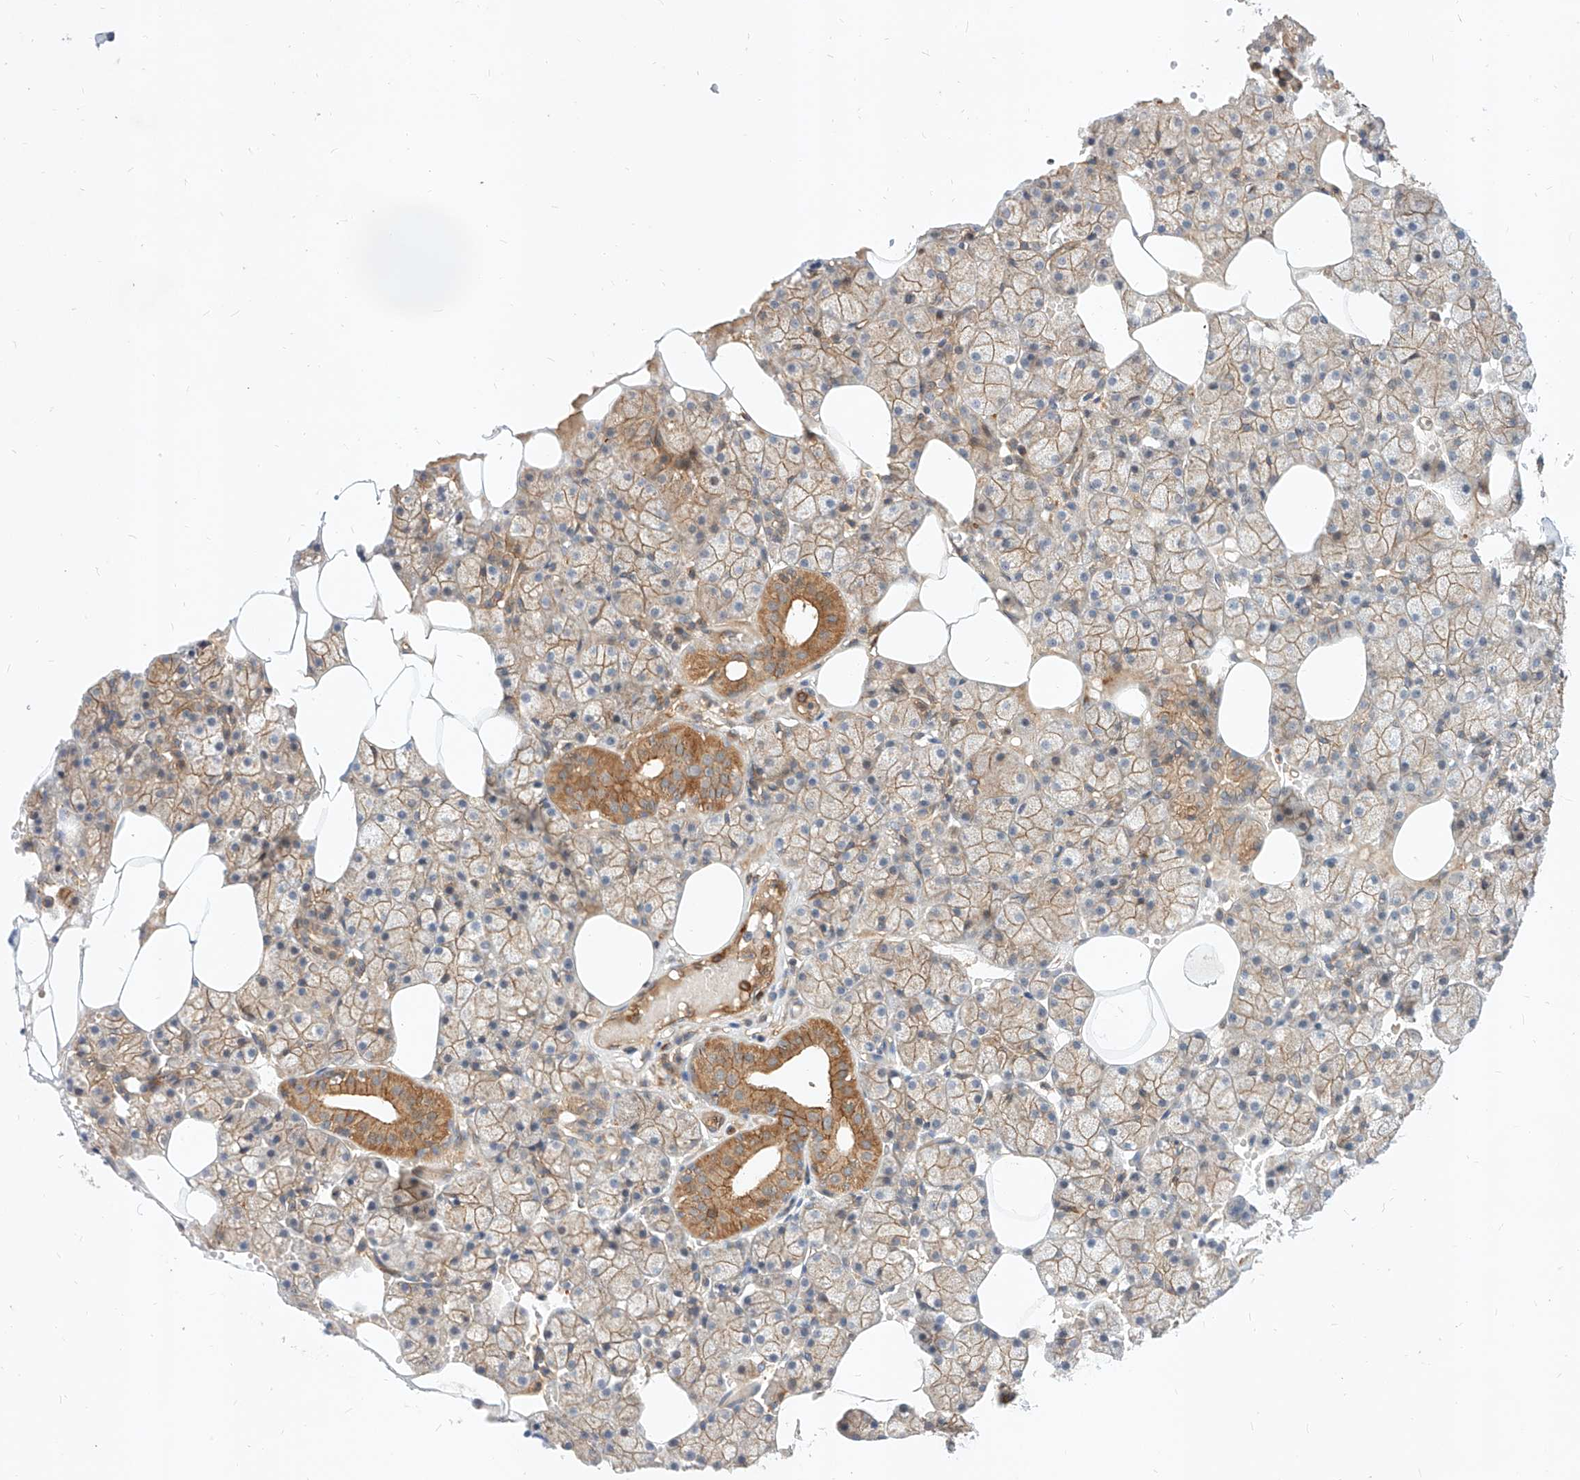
{"staining": {"intensity": "moderate", "quantity": ">75%", "location": "cytoplasmic/membranous"}, "tissue": "salivary gland", "cell_type": "Glandular cells", "image_type": "normal", "snomed": [{"axis": "morphology", "description": "Normal tissue, NOS"}, {"axis": "topography", "description": "Salivary gland"}], "caption": "About >75% of glandular cells in normal human salivary gland demonstrate moderate cytoplasmic/membranous protein staining as visualized by brown immunohistochemical staining.", "gene": "NFAM1", "patient": {"sex": "male", "age": 62}}